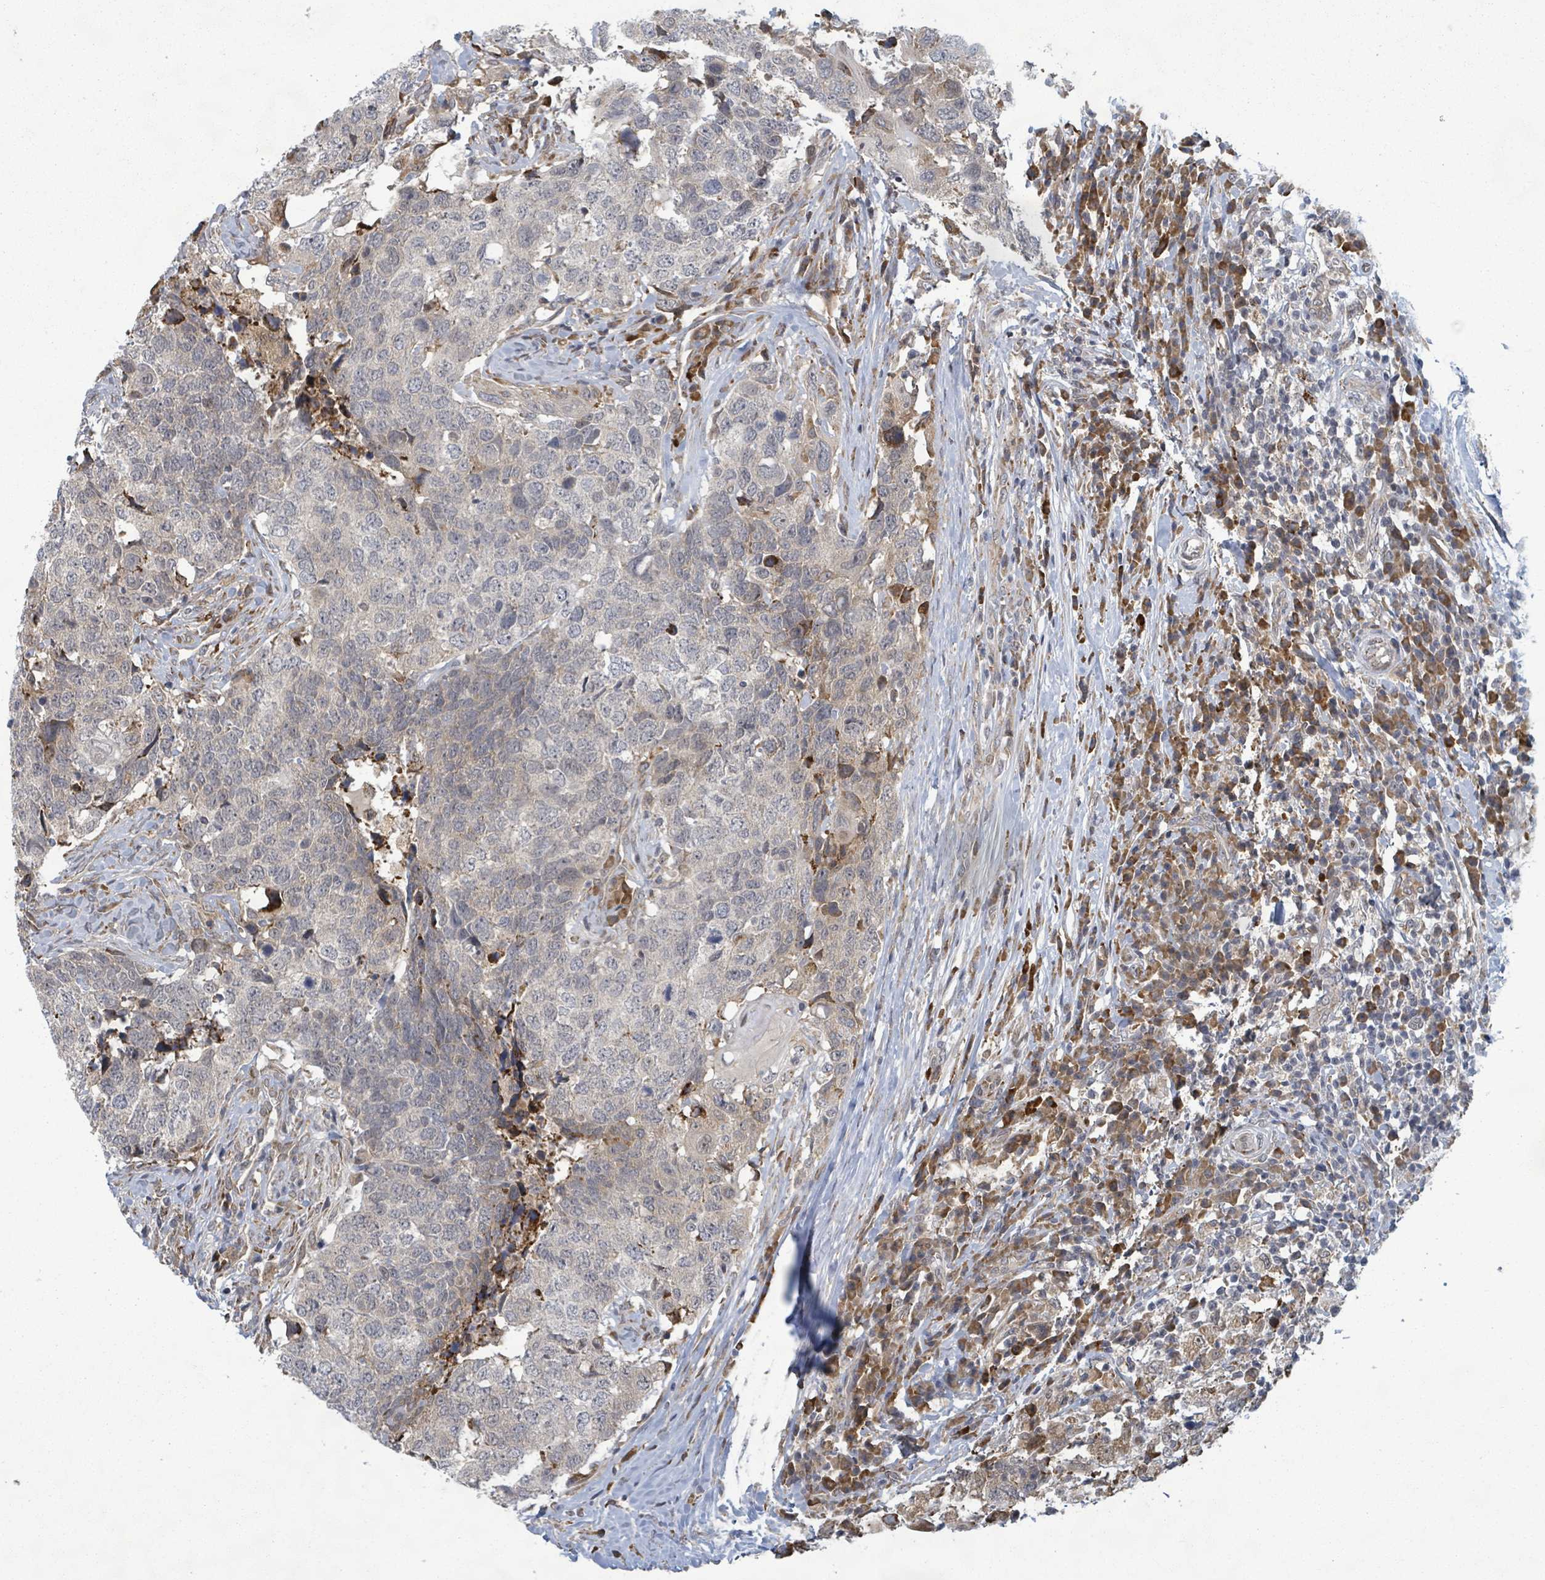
{"staining": {"intensity": "negative", "quantity": "none", "location": "none"}, "tissue": "head and neck cancer", "cell_type": "Tumor cells", "image_type": "cancer", "snomed": [{"axis": "morphology", "description": "Normal tissue, NOS"}, {"axis": "morphology", "description": "Squamous cell carcinoma, NOS"}, {"axis": "topography", "description": "Skeletal muscle"}, {"axis": "topography", "description": "Vascular tissue"}, {"axis": "topography", "description": "Peripheral nerve tissue"}, {"axis": "topography", "description": "Head-Neck"}], "caption": "Immunohistochemistry (IHC) micrograph of neoplastic tissue: head and neck cancer (squamous cell carcinoma) stained with DAB (3,3'-diaminobenzidine) demonstrates no significant protein staining in tumor cells.", "gene": "SHROOM2", "patient": {"sex": "male", "age": 66}}